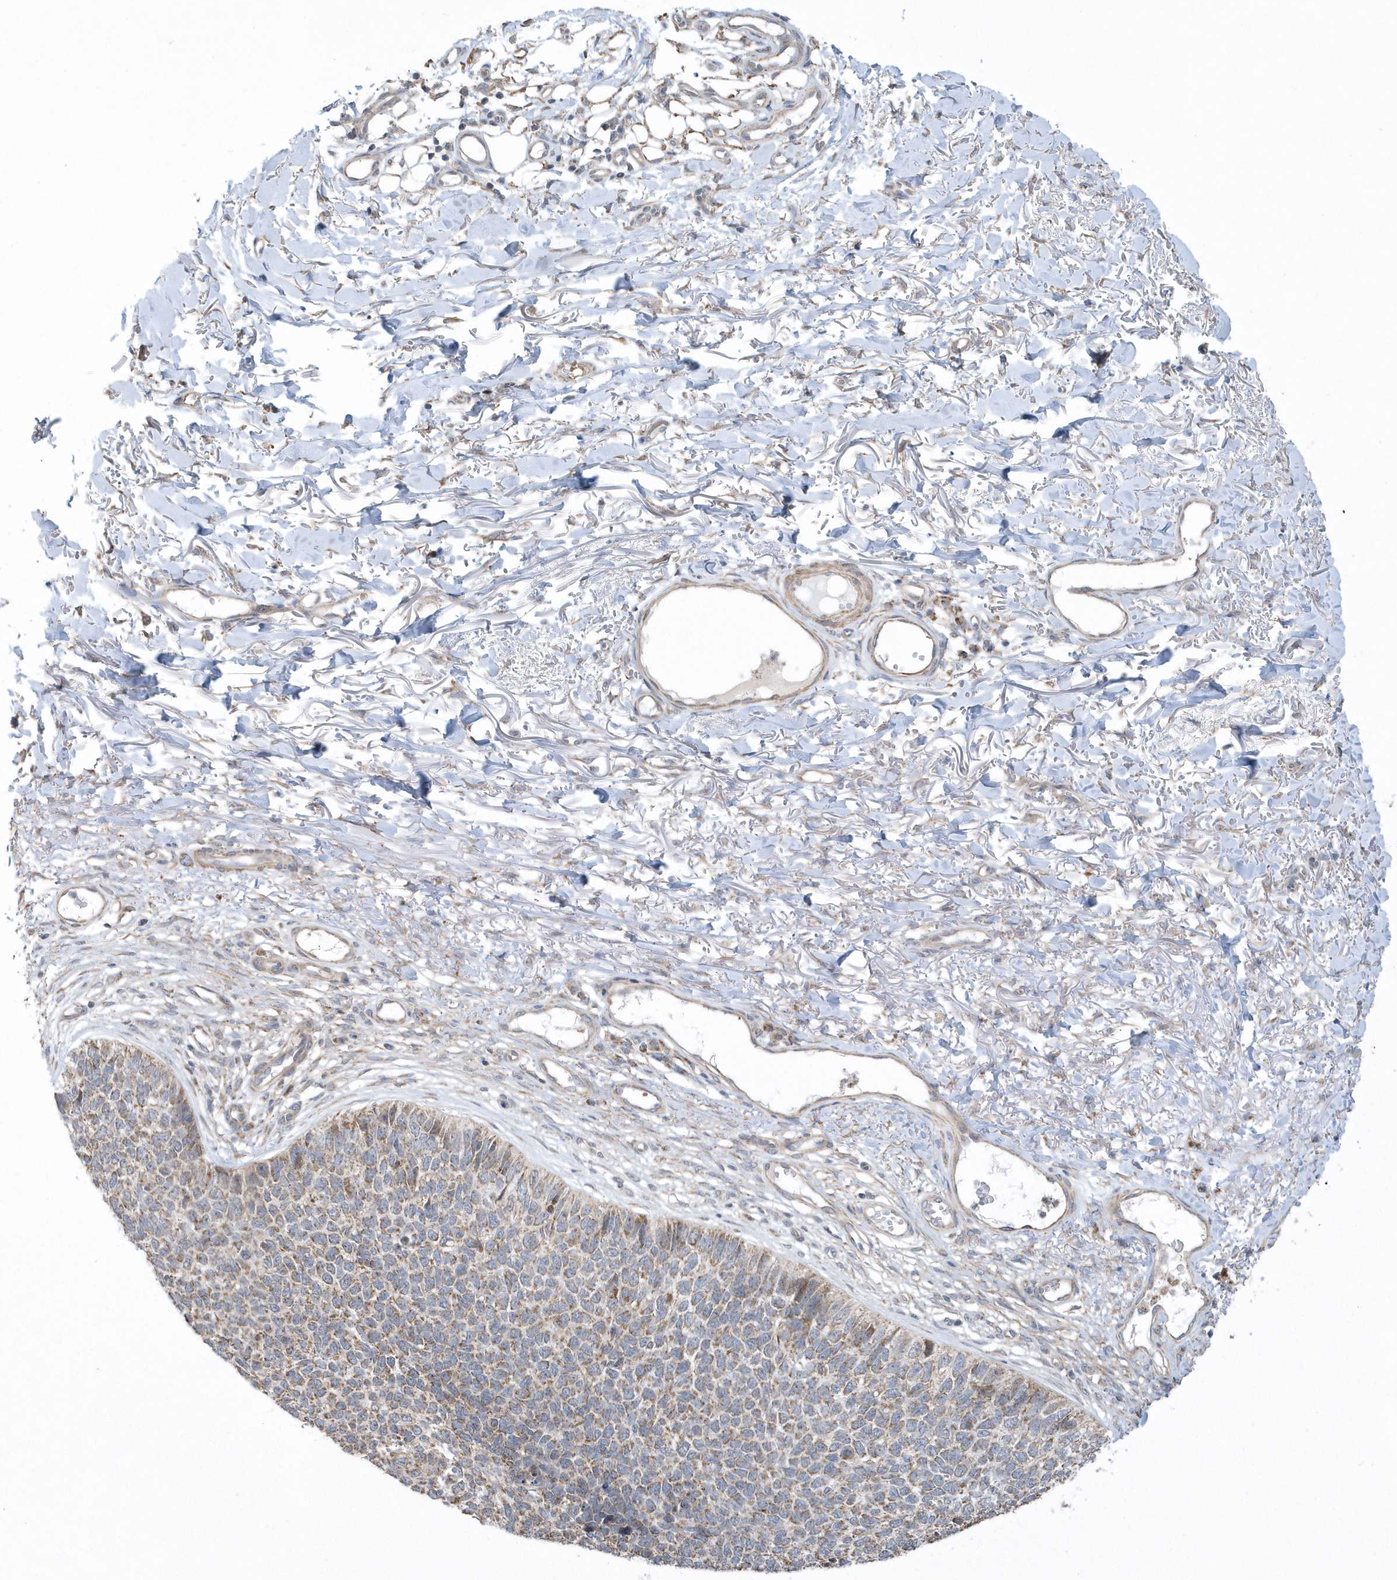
{"staining": {"intensity": "moderate", "quantity": ">75%", "location": "cytoplasmic/membranous"}, "tissue": "skin cancer", "cell_type": "Tumor cells", "image_type": "cancer", "snomed": [{"axis": "morphology", "description": "Basal cell carcinoma"}, {"axis": "topography", "description": "Skin"}], "caption": "This is an image of immunohistochemistry staining of skin cancer (basal cell carcinoma), which shows moderate staining in the cytoplasmic/membranous of tumor cells.", "gene": "SLX9", "patient": {"sex": "female", "age": 84}}